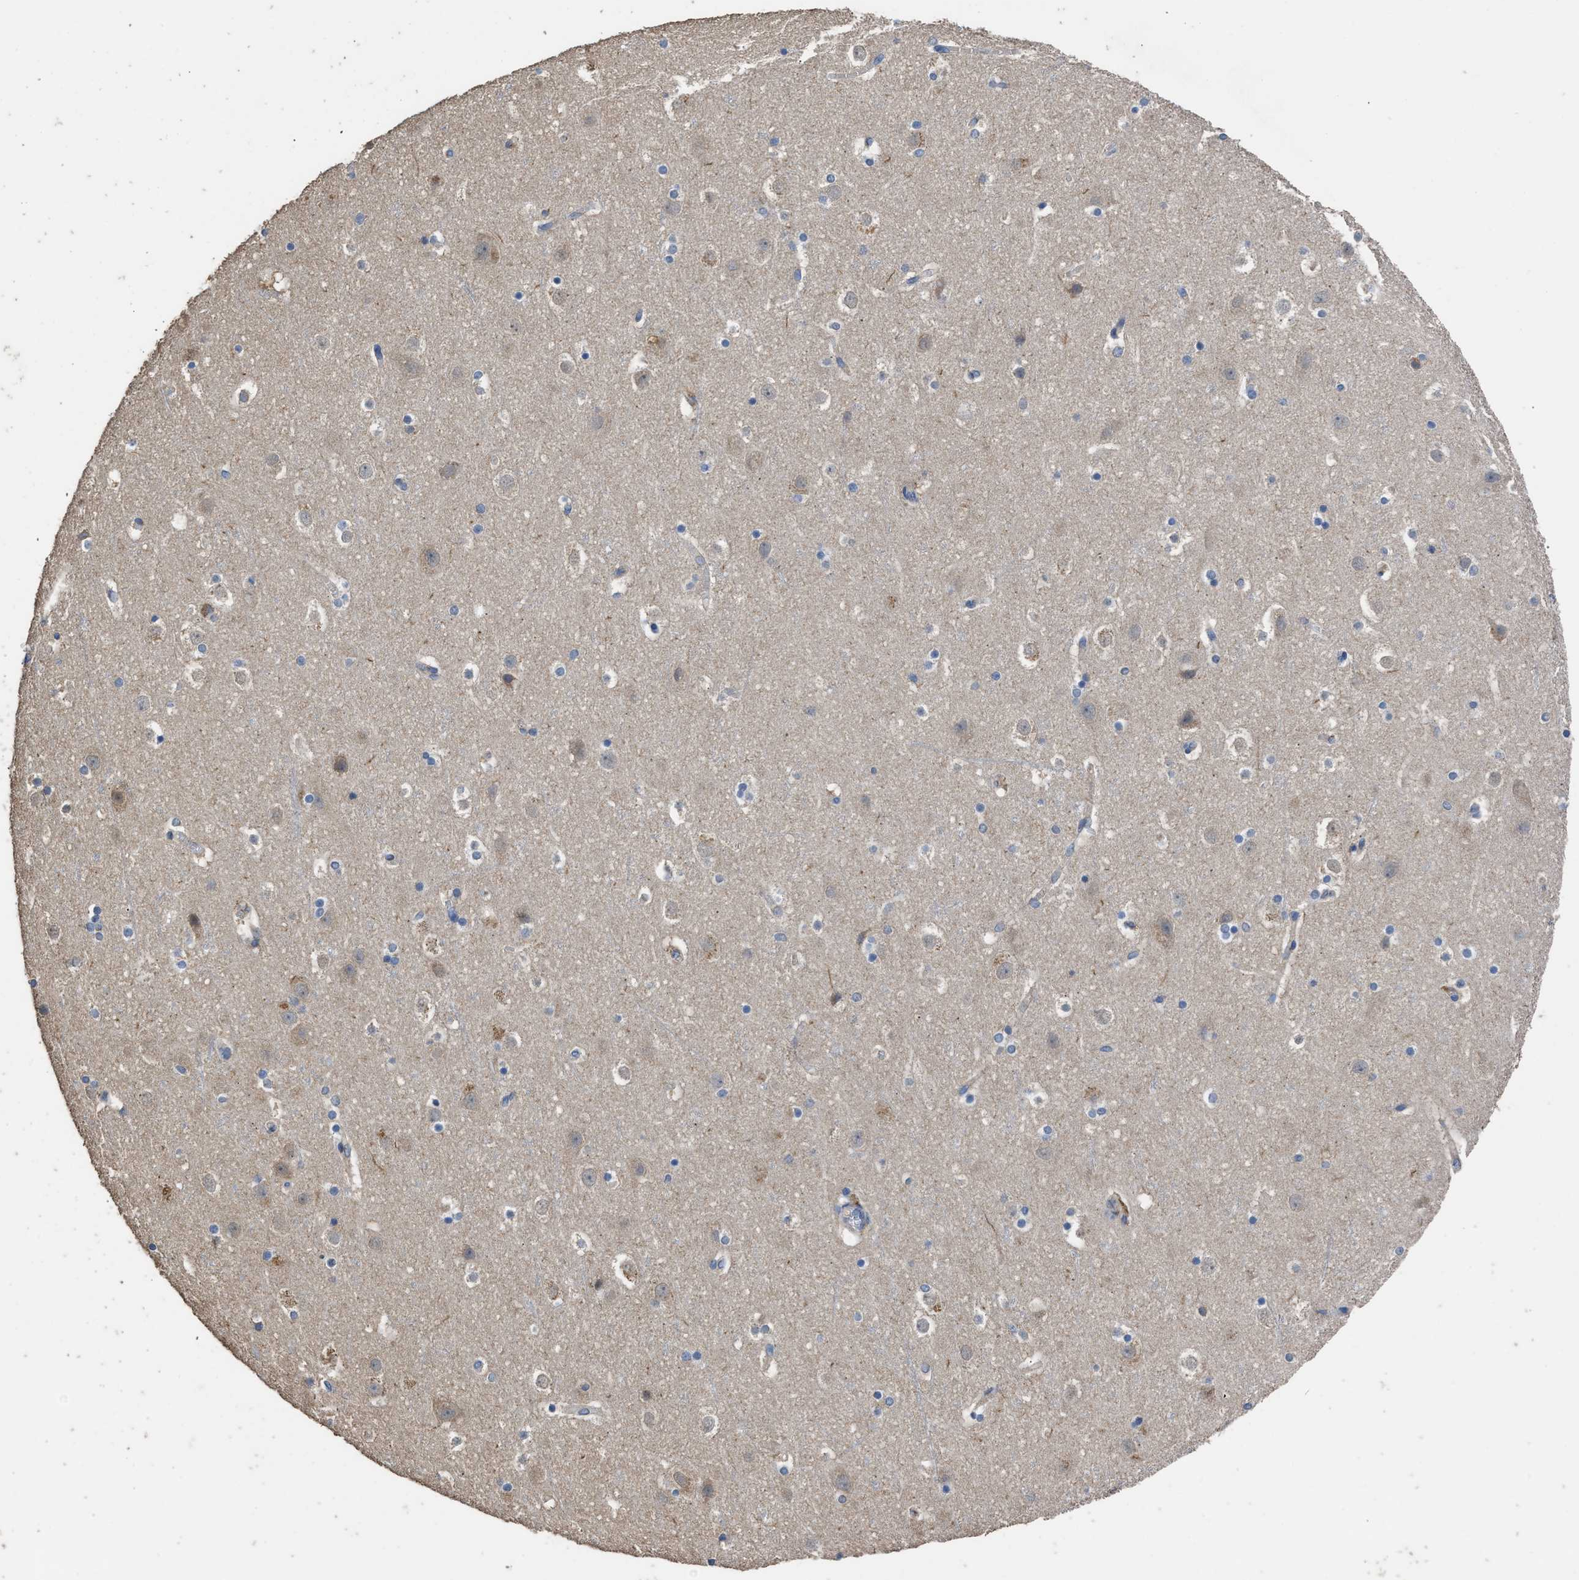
{"staining": {"intensity": "negative", "quantity": "none", "location": "none"}, "tissue": "cerebral cortex", "cell_type": "Endothelial cells", "image_type": "normal", "snomed": [{"axis": "morphology", "description": "Normal tissue, NOS"}, {"axis": "topography", "description": "Cerebral cortex"}], "caption": "Cerebral cortex was stained to show a protein in brown. There is no significant positivity in endothelial cells. The staining is performed using DAB (3,3'-diaminobenzidine) brown chromogen with nuclei counter-stained in using hematoxylin.", "gene": "ITSN1", "patient": {"sex": "male", "age": 45}}